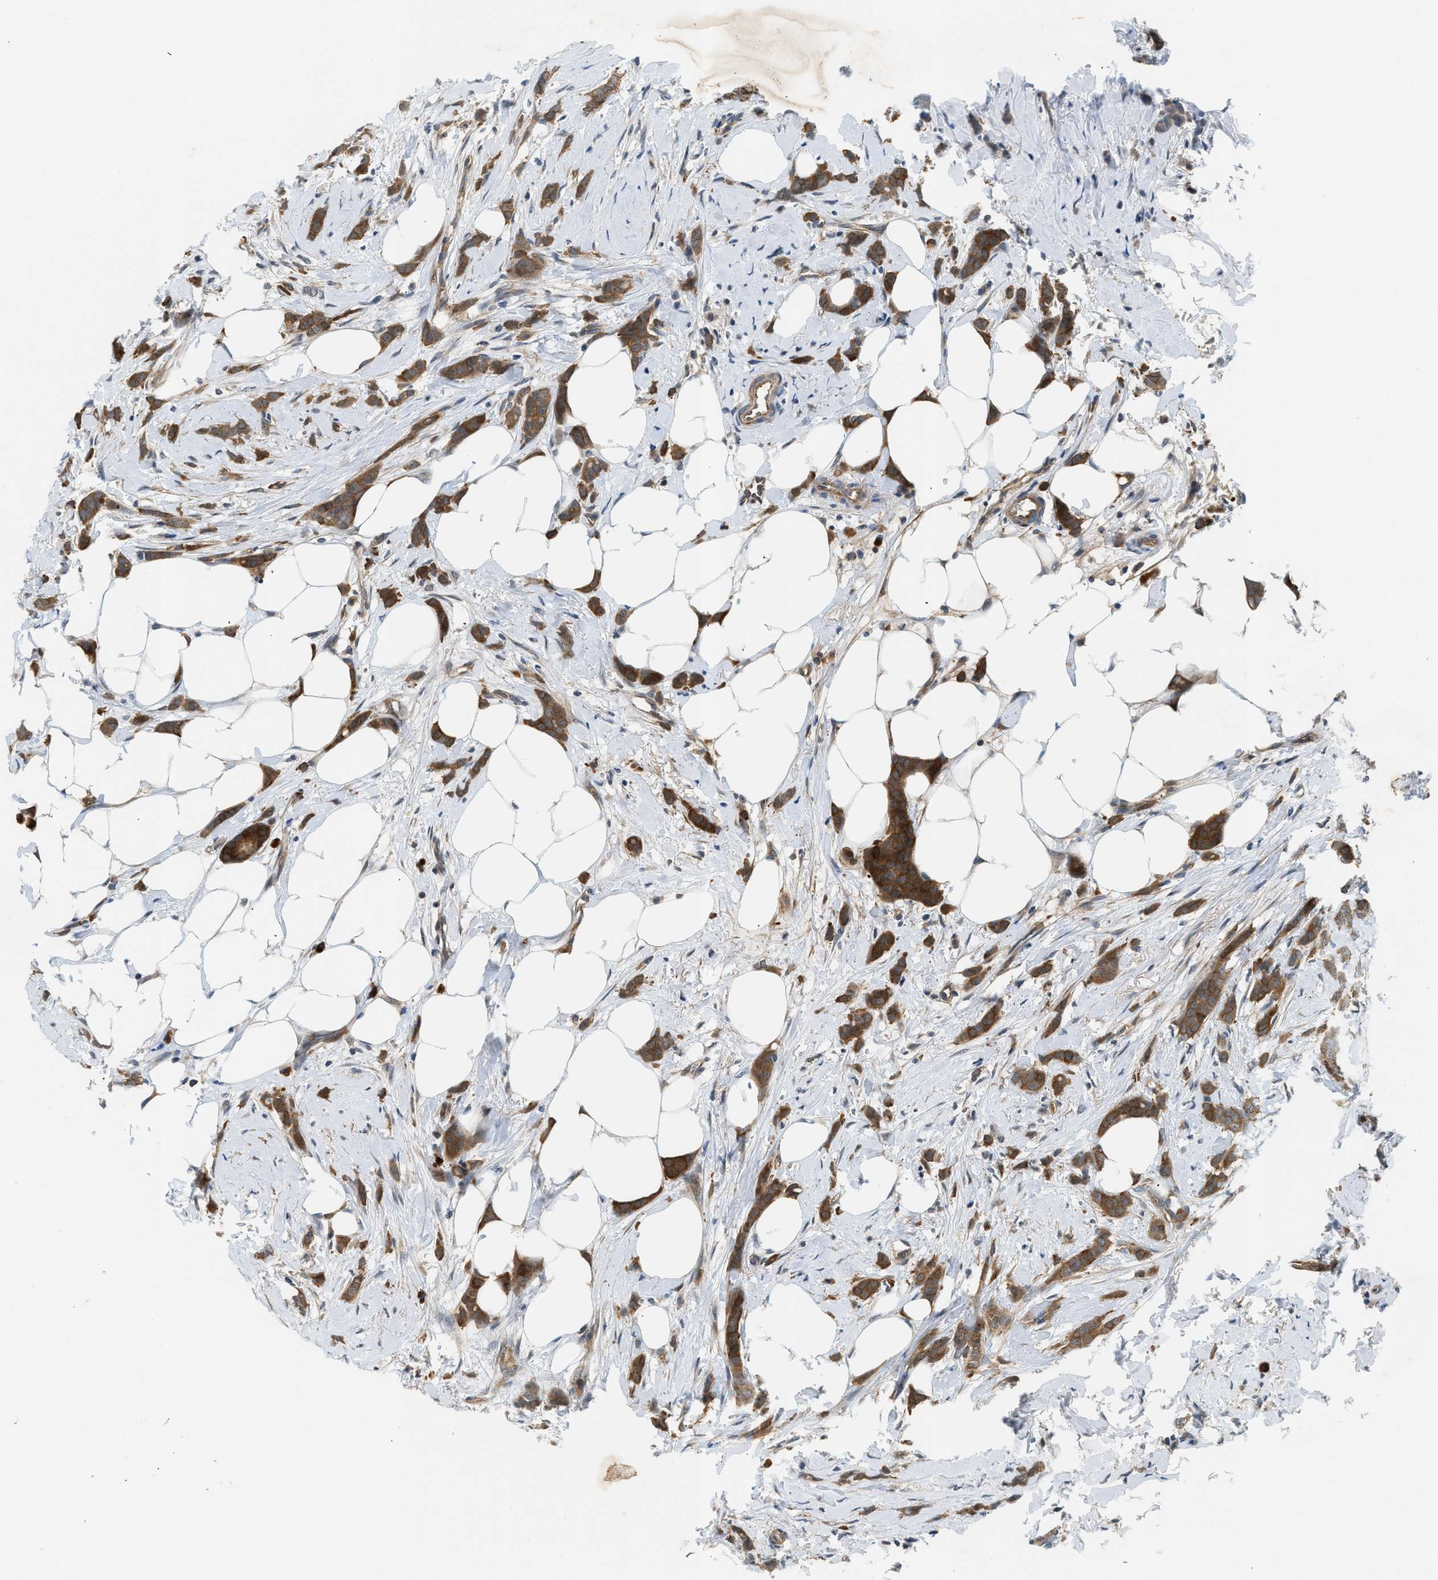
{"staining": {"intensity": "strong", "quantity": ">75%", "location": "cytoplasmic/membranous"}, "tissue": "breast cancer", "cell_type": "Tumor cells", "image_type": "cancer", "snomed": [{"axis": "morphology", "description": "Lobular carcinoma, in situ"}, {"axis": "morphology", "description": "Lobular carcinoma"}, {"axis": "topography", "description": "Breast"}], "caption": "DAB immunohistochemical staining of breast cancer (lobular carcinoma) reveals strong cytoplasmic/membranous protein expression in about >75% of tumor cells.", "gene": "CBLB", "patient": {"sex": "female", "age": 41}}